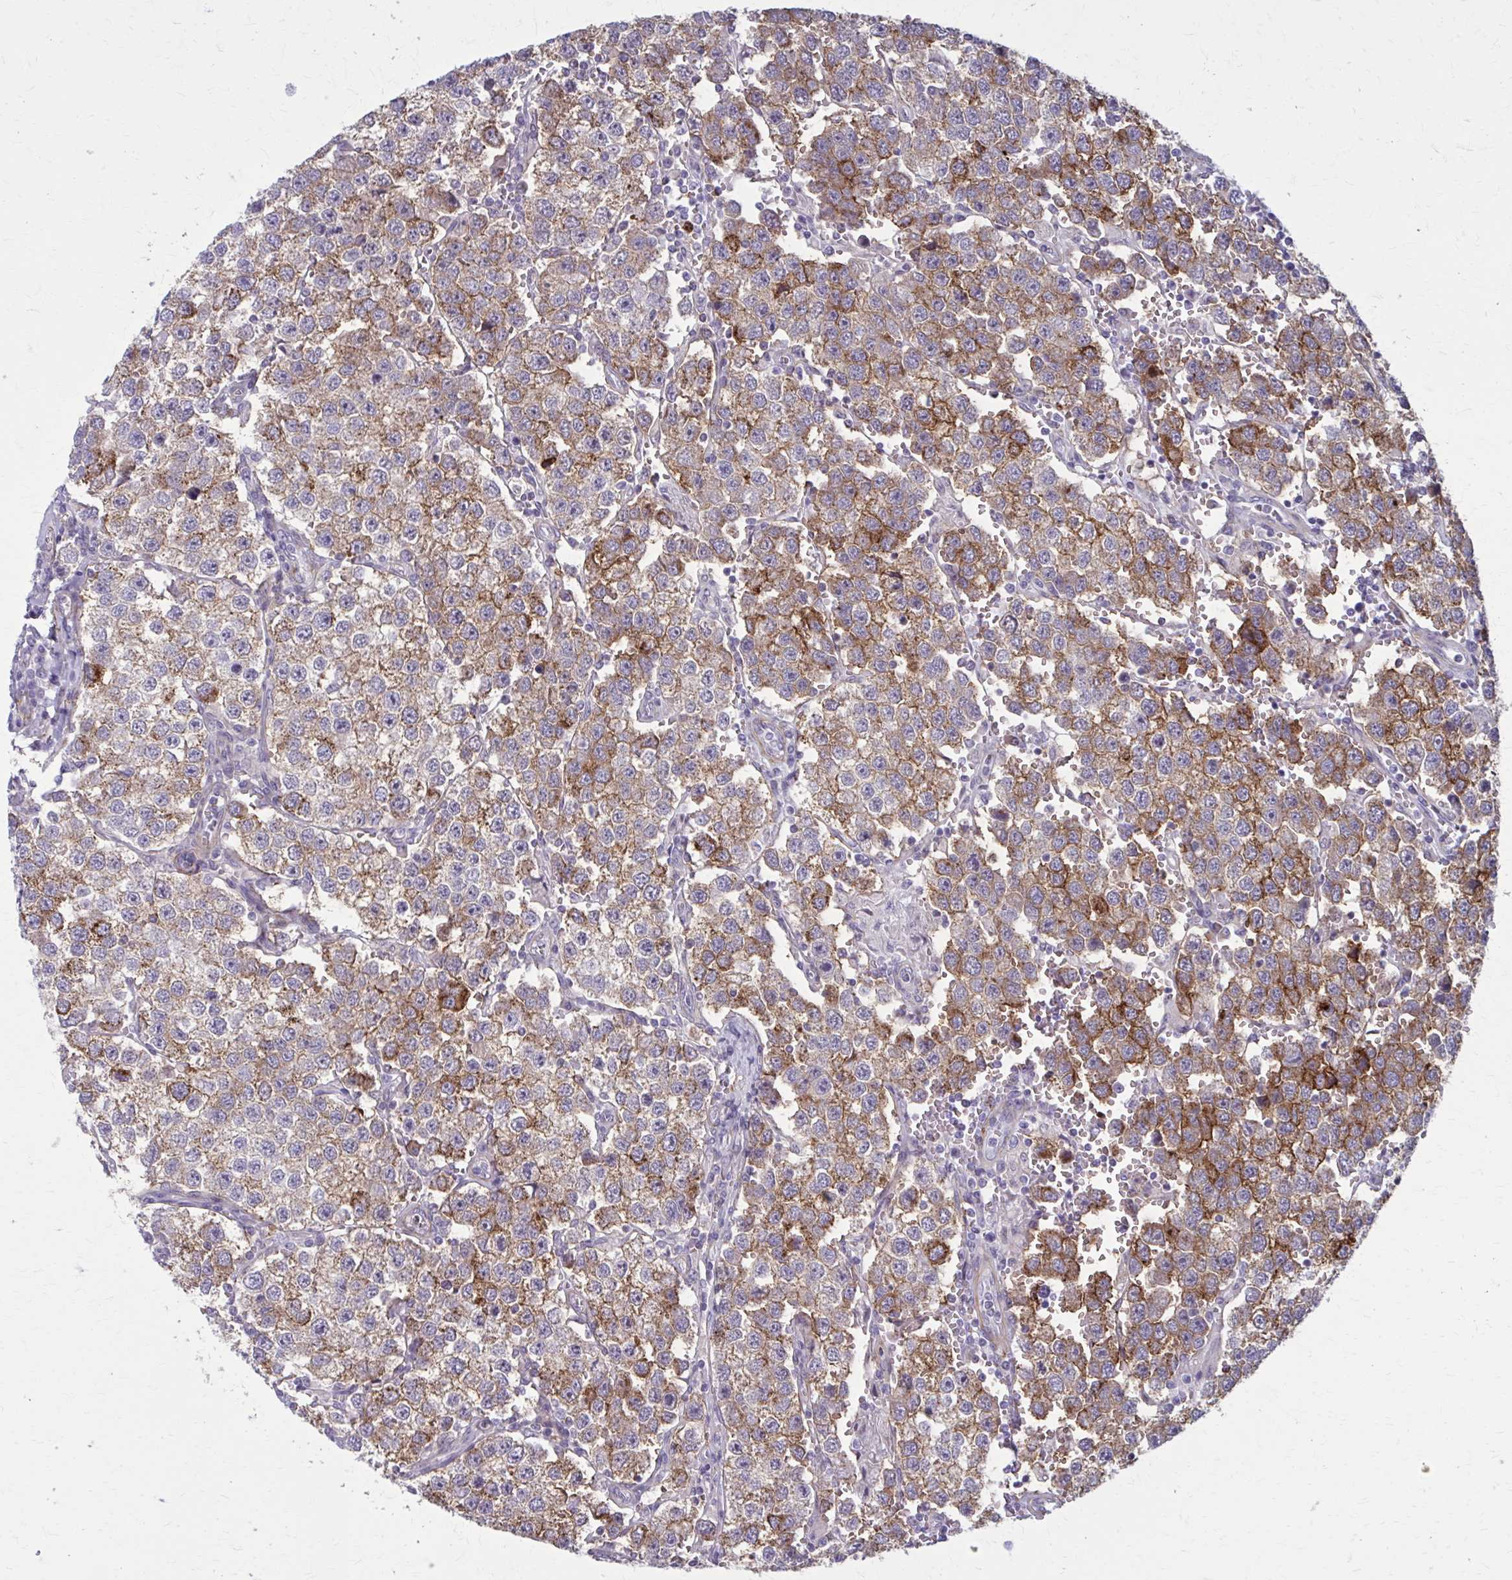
{"staining": {"intensity": "moderate", "quantity": ">75%", "location": "cytoplasmic/membranous"}, "tissue": "testis cancer", "cell_type": "Tumor cells", "image_type": "cancer", "snomed": [{"axis": "morphology", "description": "Seminoma, NOS"}, {"axis": "topography", "description": "Testis"}], "caption": "Moderate cytoplasmic/membranous expression is seen in about >75% of tumor cells in testis cancer (seminoma).", "gene": "AKAP12", "patient": {"sex": "male", "age": 37}}